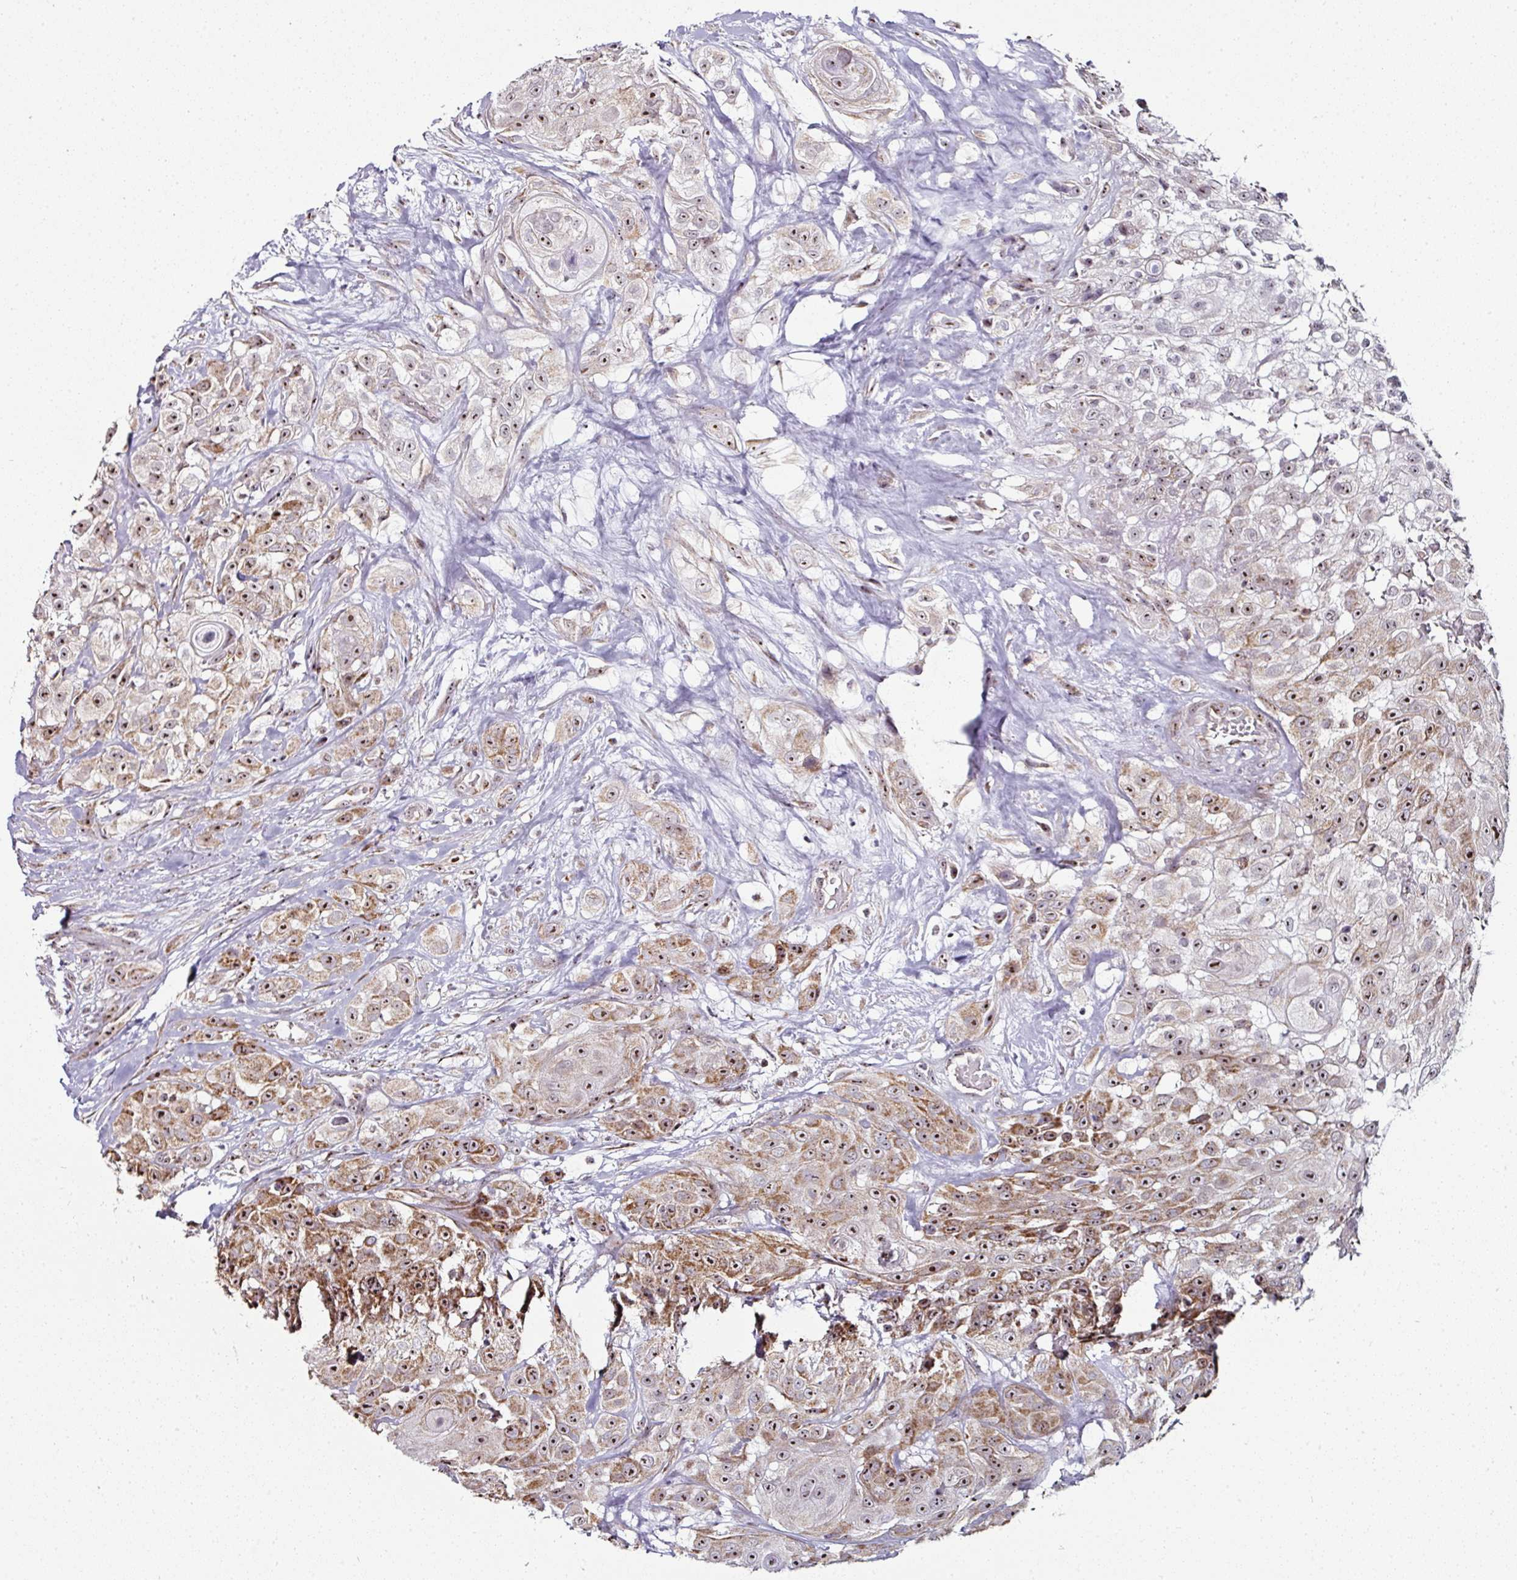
{"staining": {"intensity": "moderate", "quantity": ">75%", "location": "cytoplasmic/membranous,nuclear"}, "tissue": "head and neck cancer", "cell_type": "Tumor cells", "image_type": "cancer", "snomed": [{"axis": "morphology", "description": "Squamous cell carcinoma, NOS"}, {"axis": "topography", "description": "Head-Neck"}], "caption": "Tumor cells demonstrate medium levels of moderate cytoplasmic/membranous and nuclear positivity in approximately >75% of cells in head and neck cancer (squamous cell carcinoma).", "gene": "NACC2", "patient": {"sex": "male", "age": 83}}